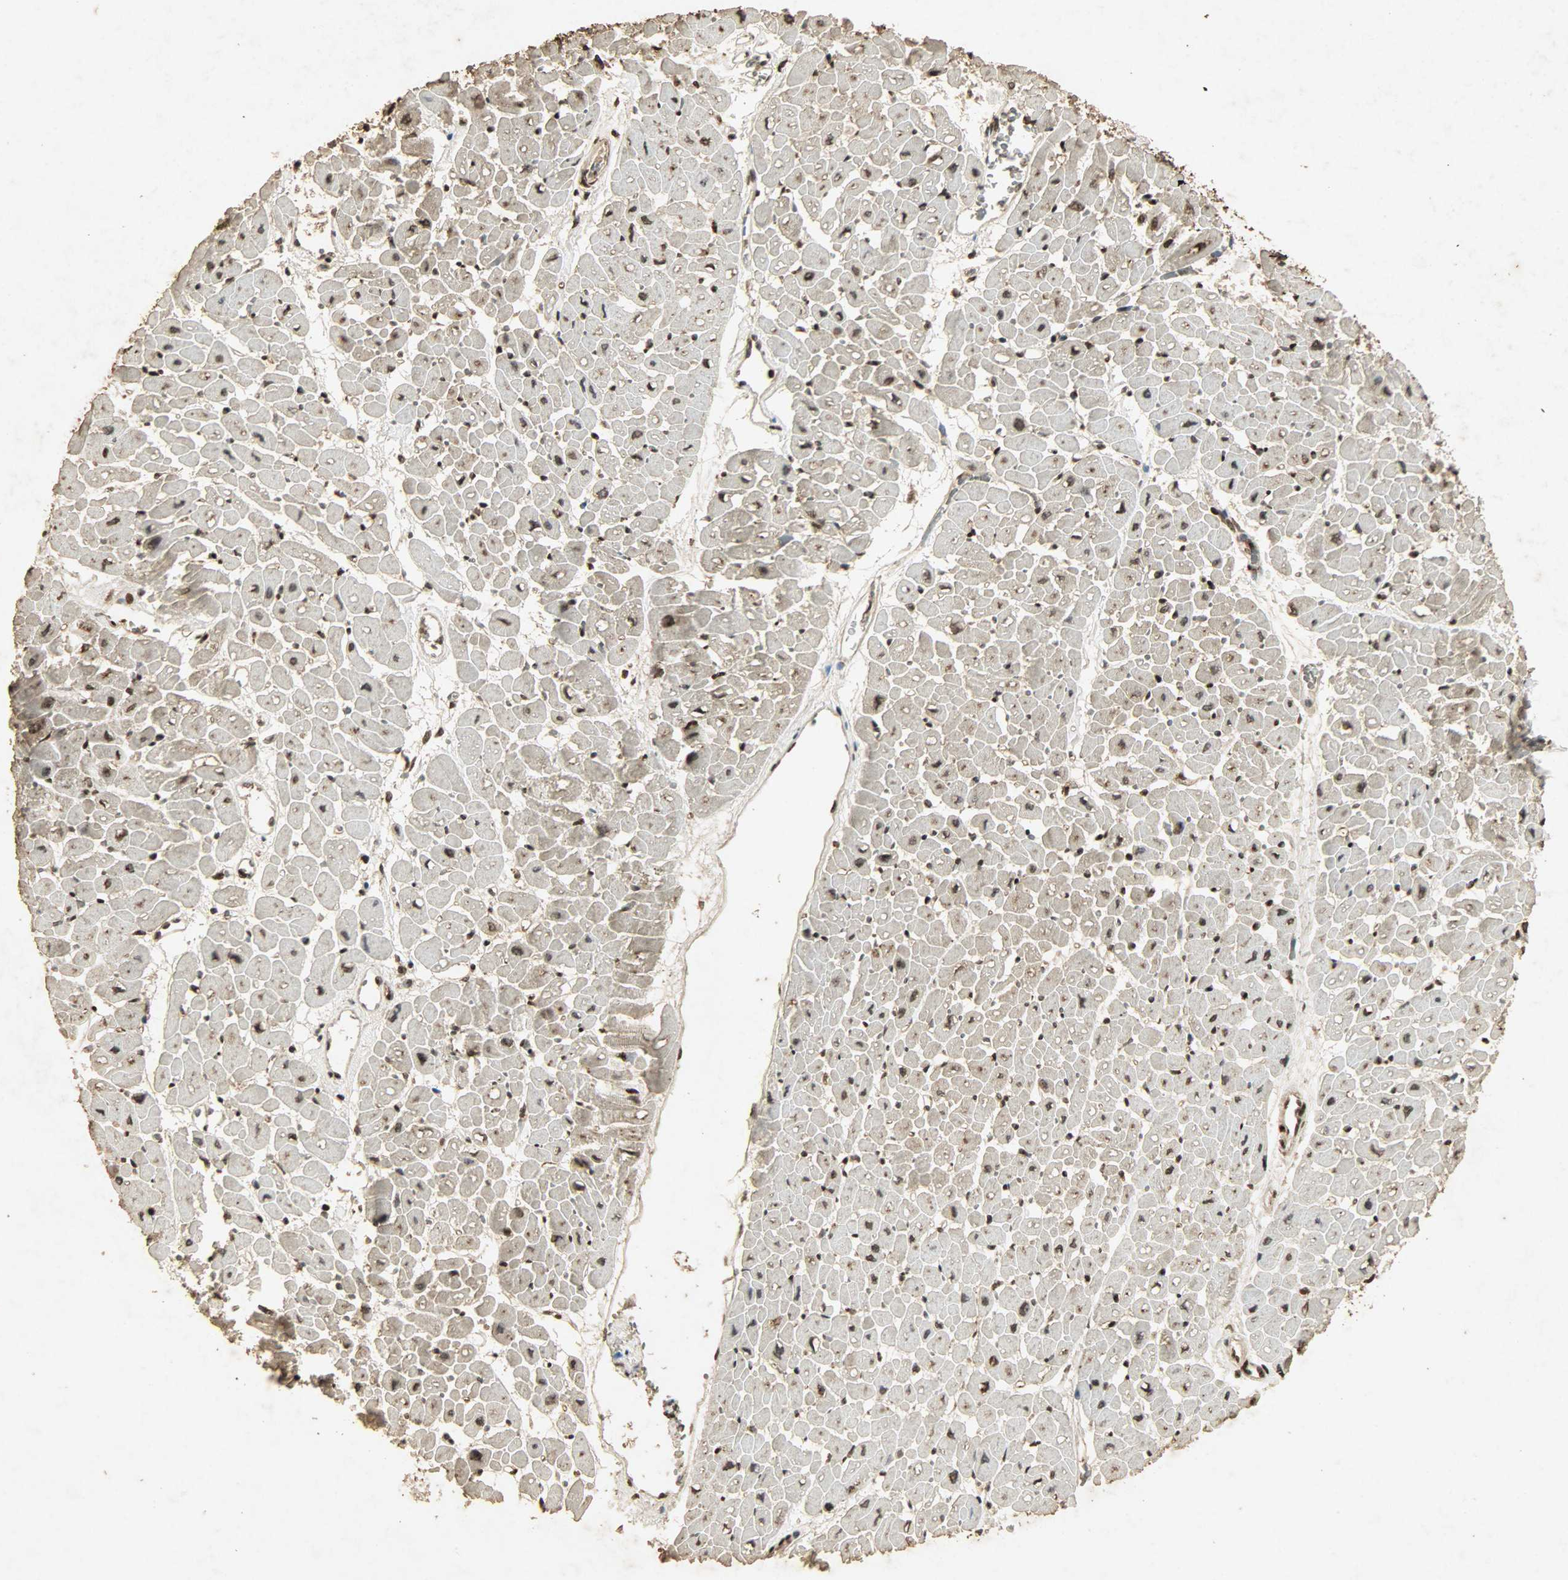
{"staining": {"intensity": "strong", "quantity": ">75%", "location": "nuclear"}, "tissue": "heart muscle", "cell_type": "Cardiomyocytes", "image_type": "normal", "snomed": [{"axis": "morphology", "description": "Normal tissue, NOS"}, {"axis": "topography", "description": "Heart"}], "caption": "Protein analysis of normal heart muscle exhibits strong nuclear staining in about >75% of cardiomyocytes.", "gene": "PPP3R1", "patient": {"sex": "male", "age": 45}}